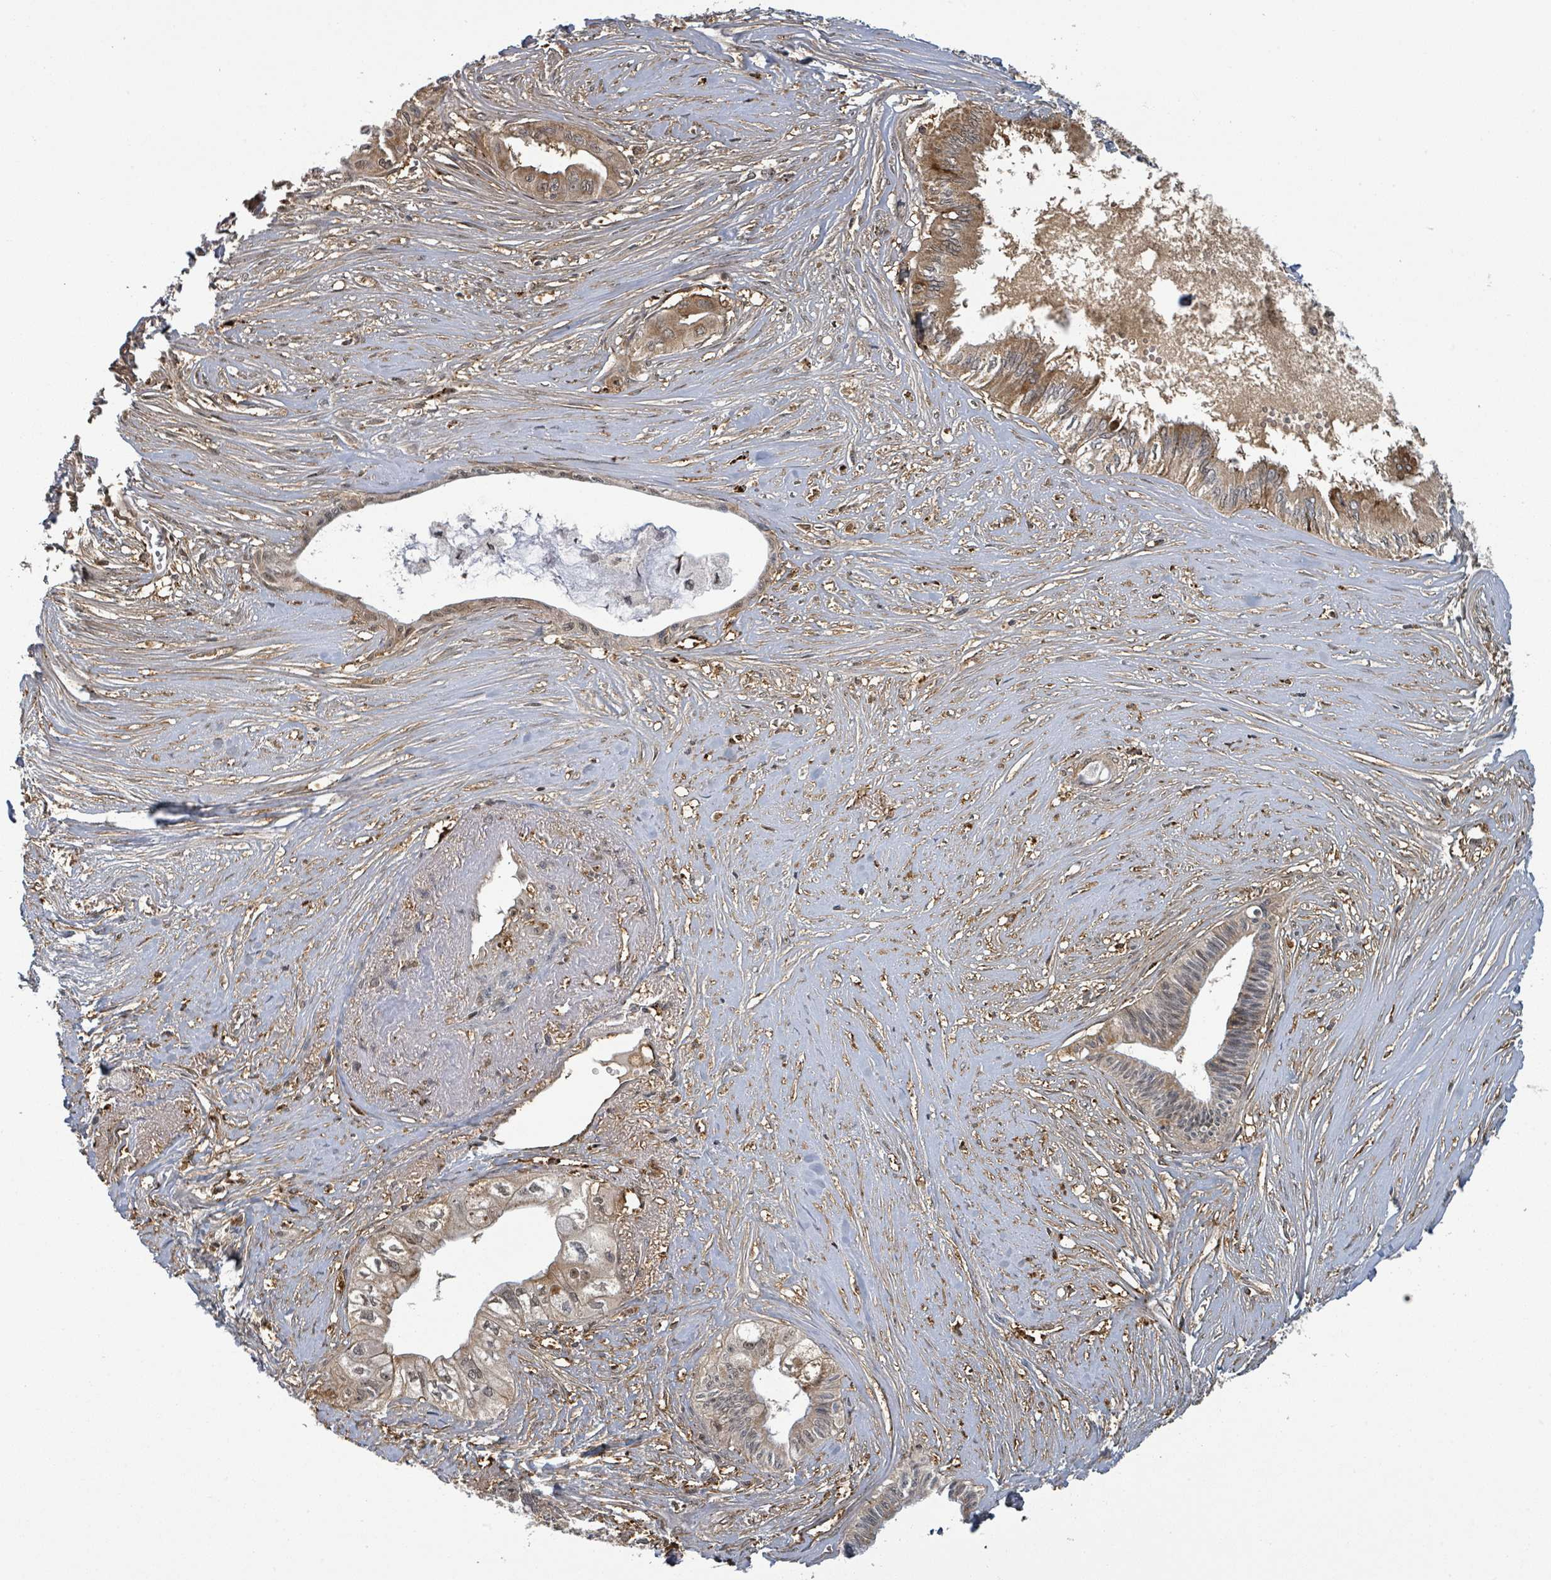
{"staining": {"intensity": "moderate", "quantity": "25%-75%", "location": "cytoplasmic/membranous,nuclear"}, "tissue": "pancreatic cancer", "cell_type": "Tumor cells", "image_type": "cancer", "snomed": [{"axis": "morphology", "description": "Adenocarcinoma, NOS"}, {"axis": "topography", "description": "Pancreas"}], "caption": "High-power microscopy captured an immunohistochemistry (IHC) histopathology image of pancreatic cancer, revealing moderate cytoplasmic/membranous and nuclear positivity in about 25%-75% of tumor cells. (DAB (3,3'-diaminobenzidine) = brown stain, brightfield microscopy at high magnification).", "gene": "GTF3C1", "patient": {"sex": "male", "age": 71}}